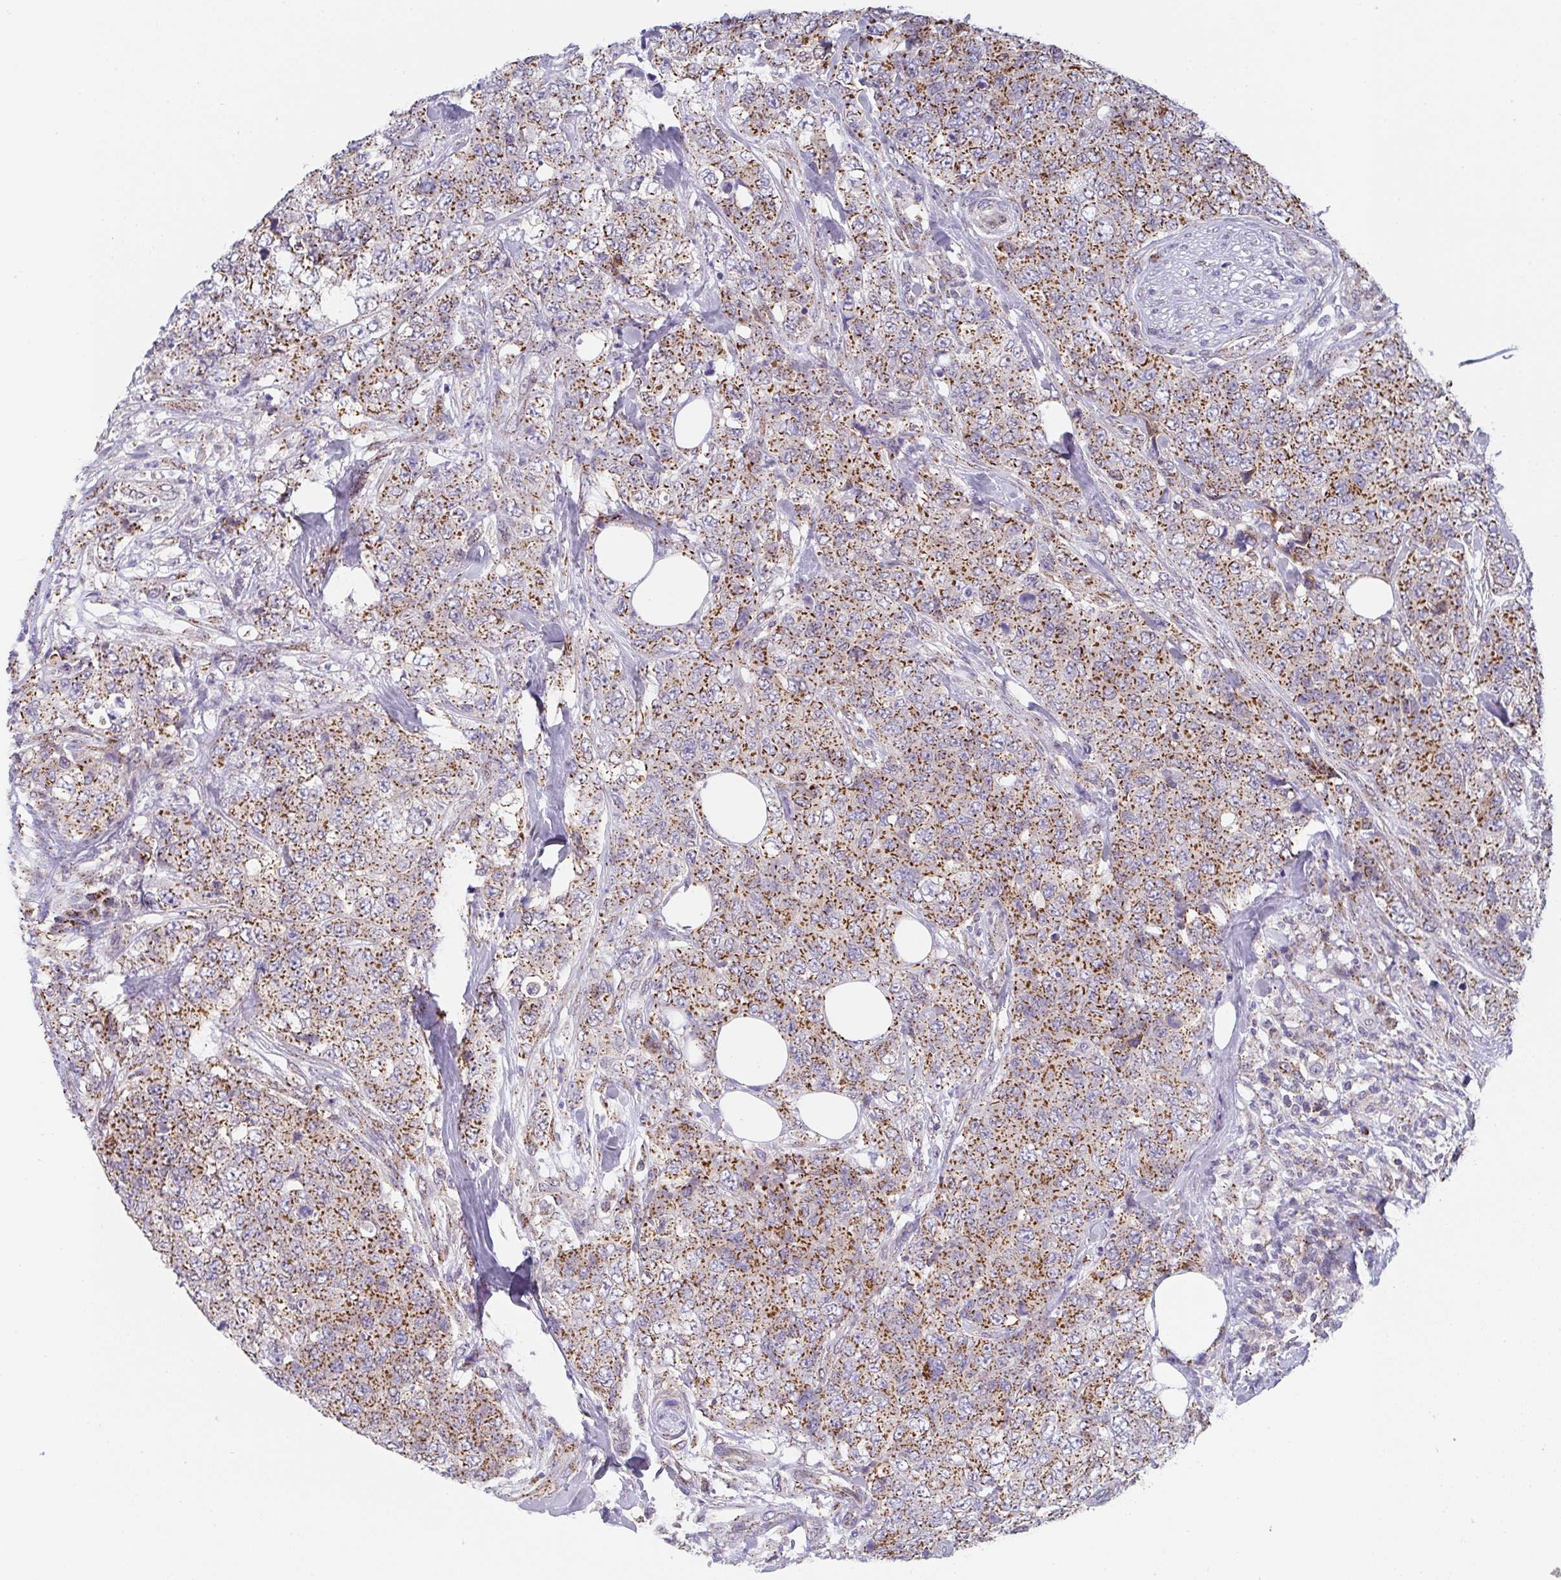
{"staining": {"intensity": "moderate", "quantity": ">75%", "location": "cytoplasmic/membranous"}, "tissue": "urothelial cancer", "cell_type": "Tumor cells", "image_type": "cancer", "snomed": [{"axis": "morphology", "description": "Urothelial carcinoma, High grade"}, {"axis": "topography", "description": "Urinary bladder"}], "caption": "About >75% of tumor cells in urothelial cancer exhibit moderate cytoplasmic/membranous protein expression as visualized by brown immunohistochemical staining.", "gene": "PROSER3", "patient": {"sex": "female", "age": 78}}